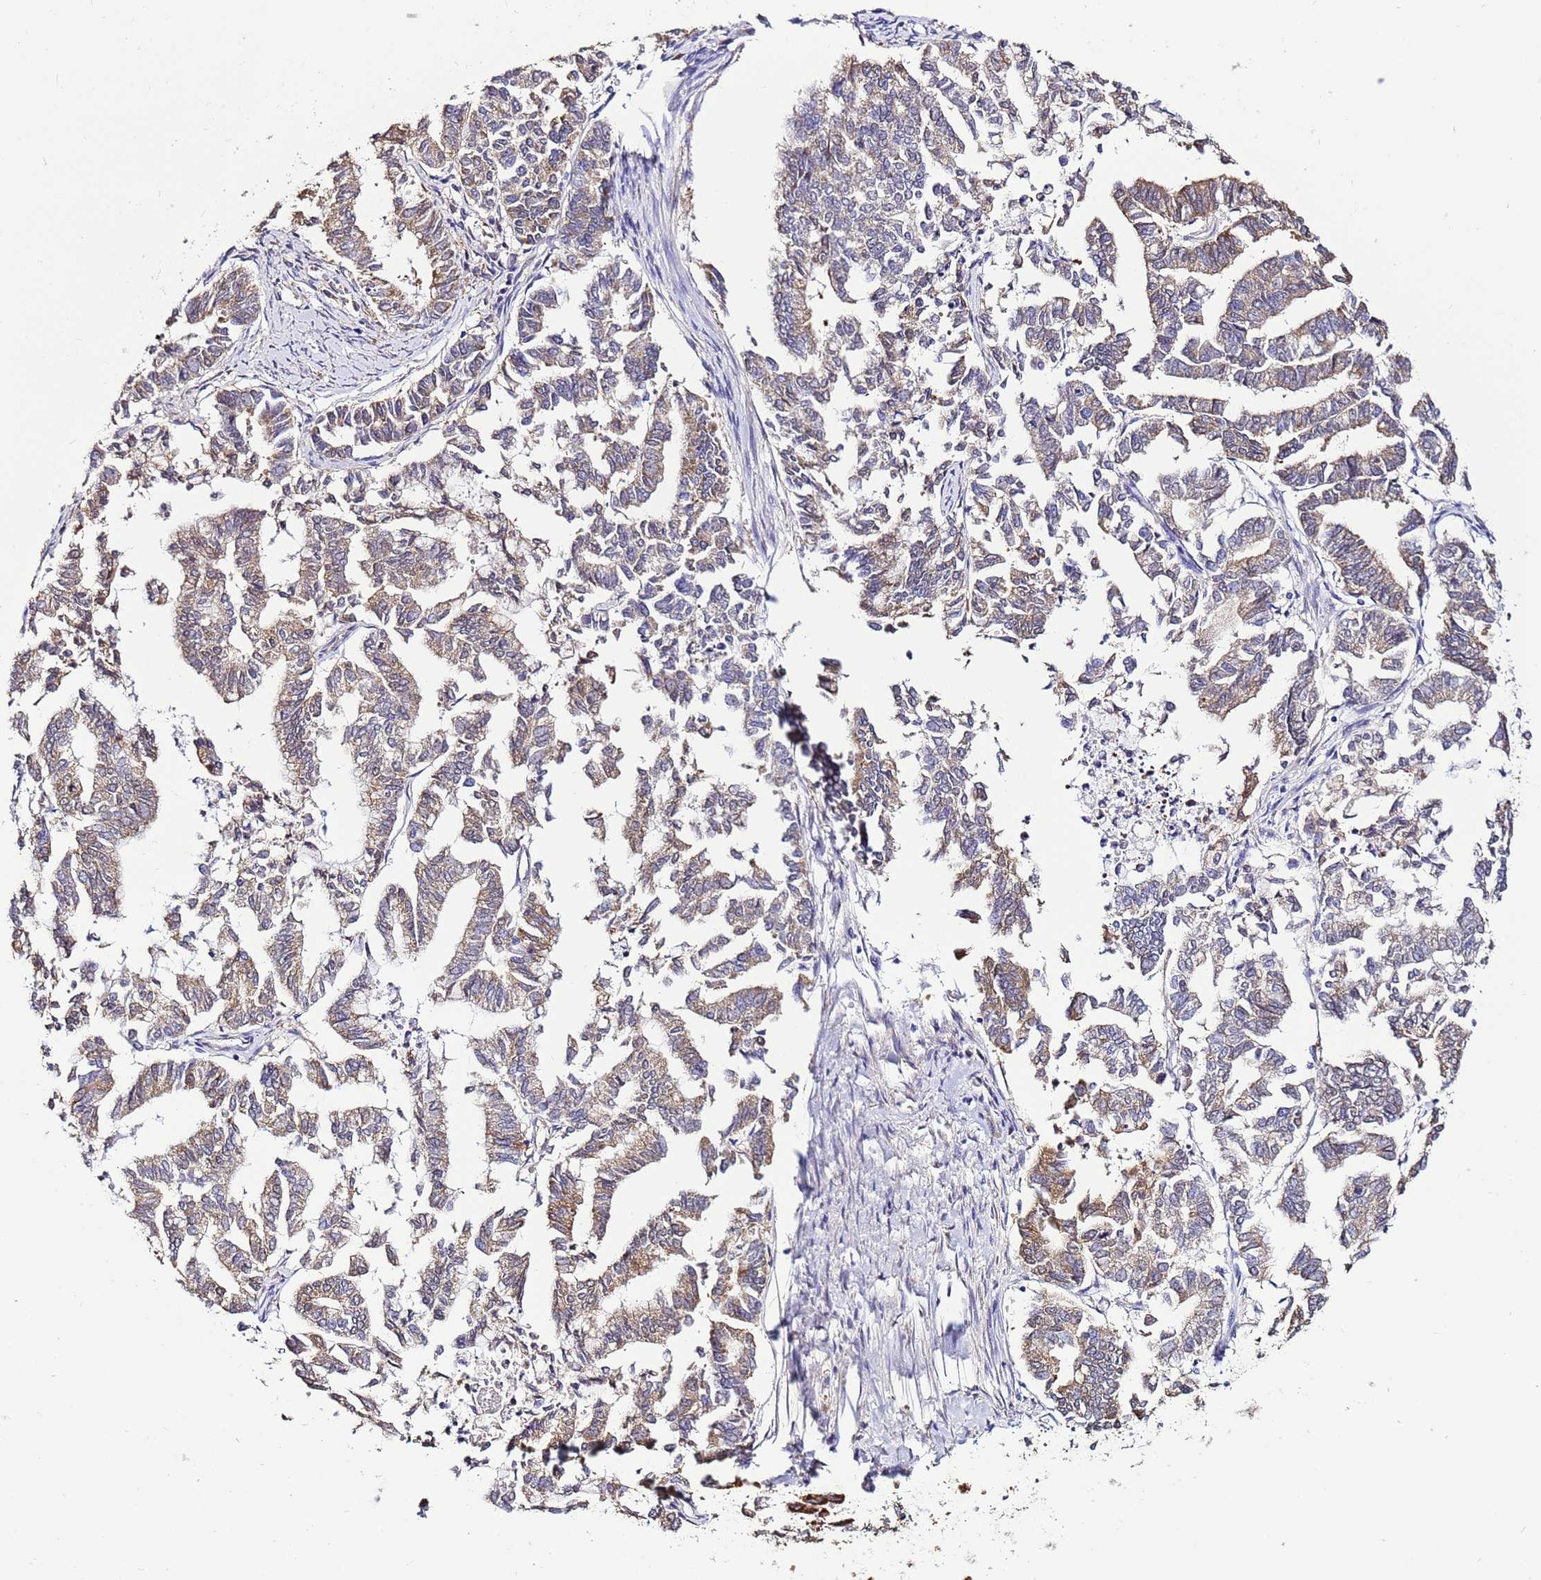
{"staining": {"intensity": "weak", "quantity": ">75%", "location": "cytoplasmic/membranous"}, "tissue": "endometrial cancer", "cell_type": "Tumor cells", "image_type": "cancer", "snomed": [{"axis": "morphology", "description": "Adenocarcinoma, NOS"}, {"axis": "topography", "description": "Endometrium"}], "caption": "Tumor cells show low levels of weak cytoplasmic/membranous positivity in approximately >75% of cells in endometrial adenocarcinoma. (brown staining indicates protein expression, while blue staining denotes nuclei).", "gene": "NARS1", "patient": {"sex": "female", "age": 79}}